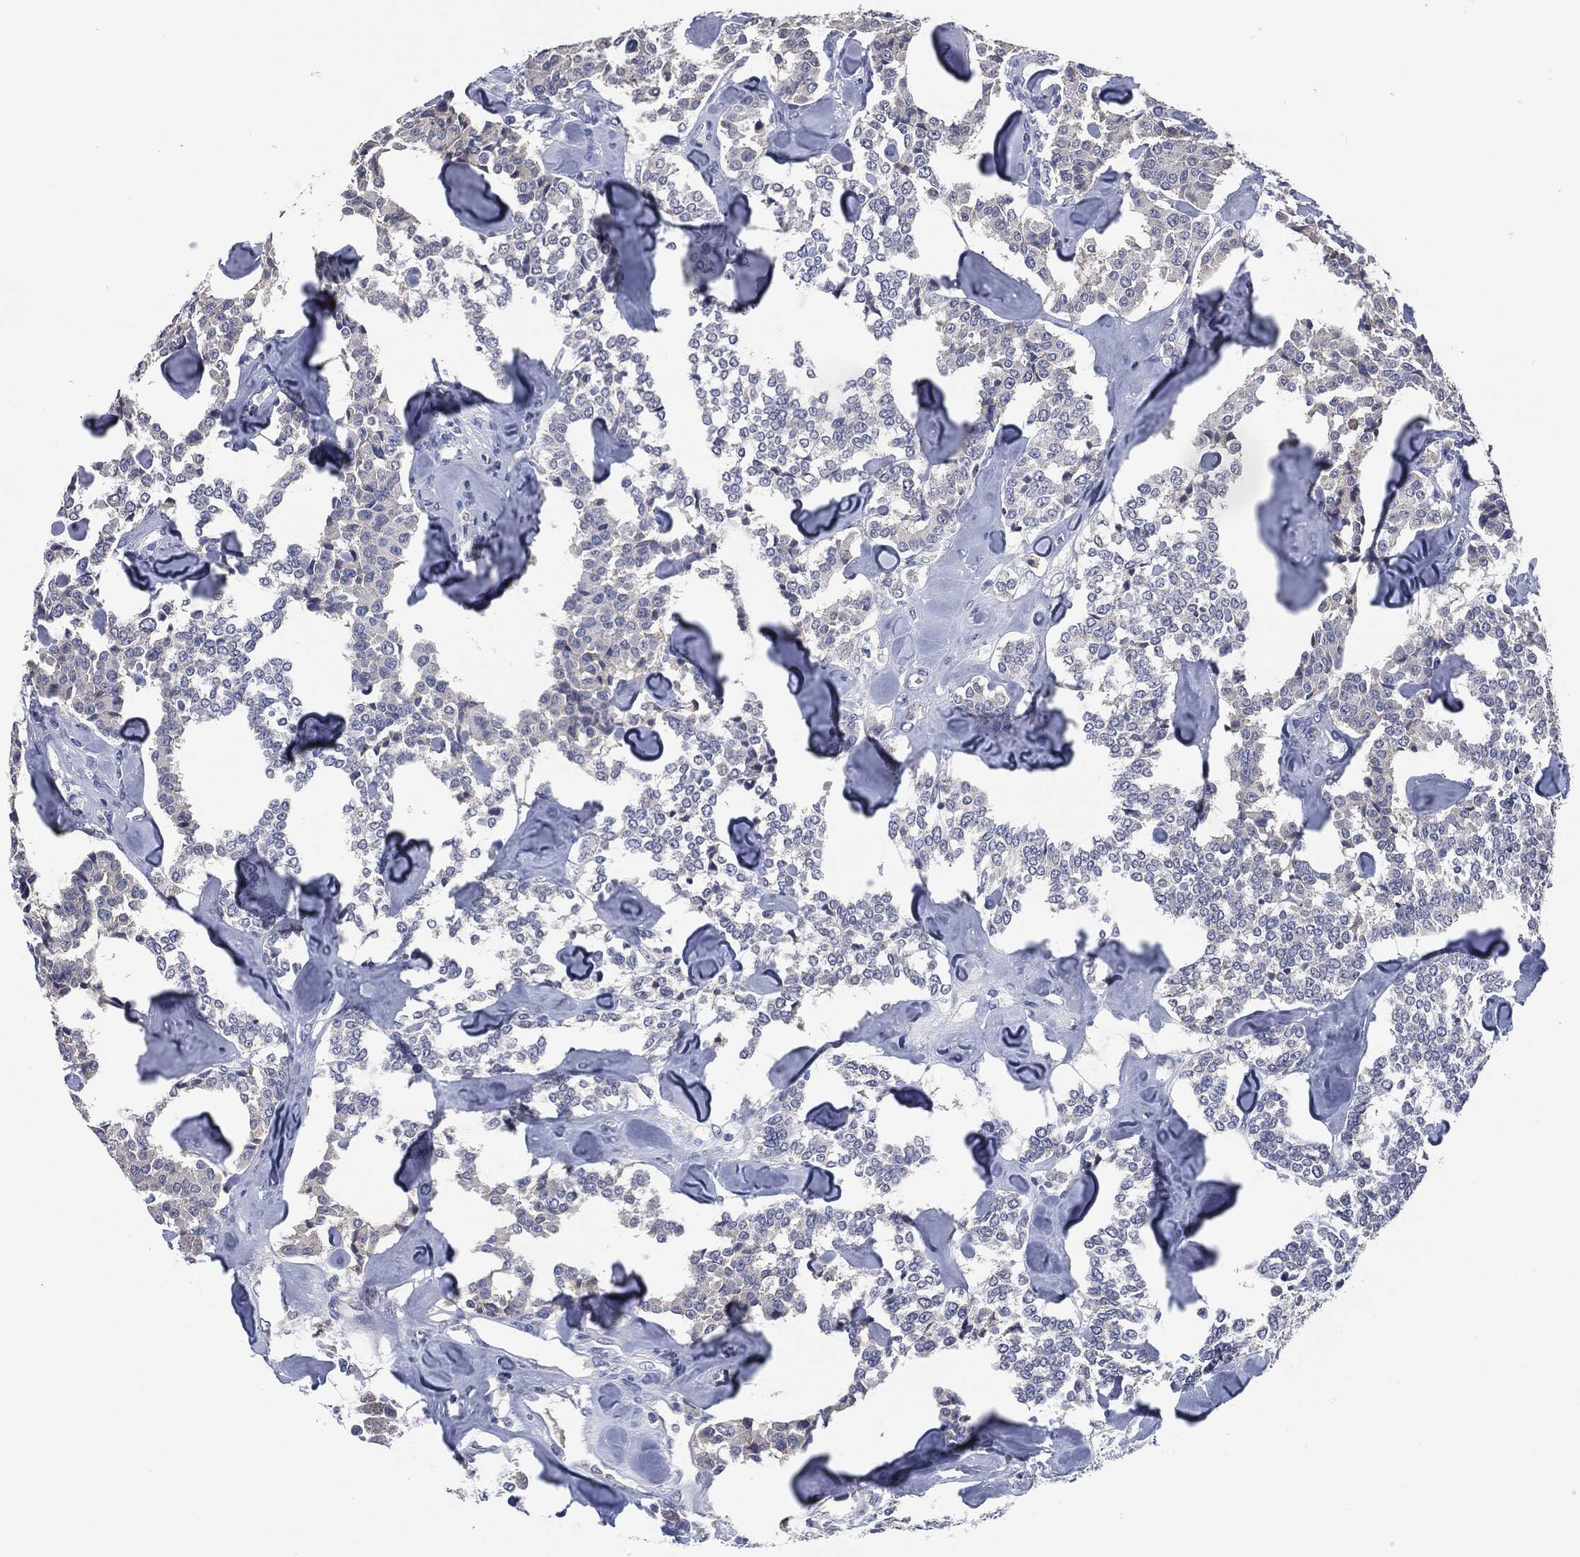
{"staining": {"intensity": "negative", "quantity": "none", "location": "none"}, "tissue": "carcinoid", "cell_type": "Tumor cells", "image_type": "cancer", "snomed": [{"axis": "morphology", "description": "Carcinoid, malignant, NOS"}, {"axis": "topography", "description": "Pancreas"}], "caption": "IHC image of carcinoid stained for a protein (brown), which demonstrates no positivity in tumor cells.", "gene": "IL2RG", "patient": {"sex": "male", "age": 41}}